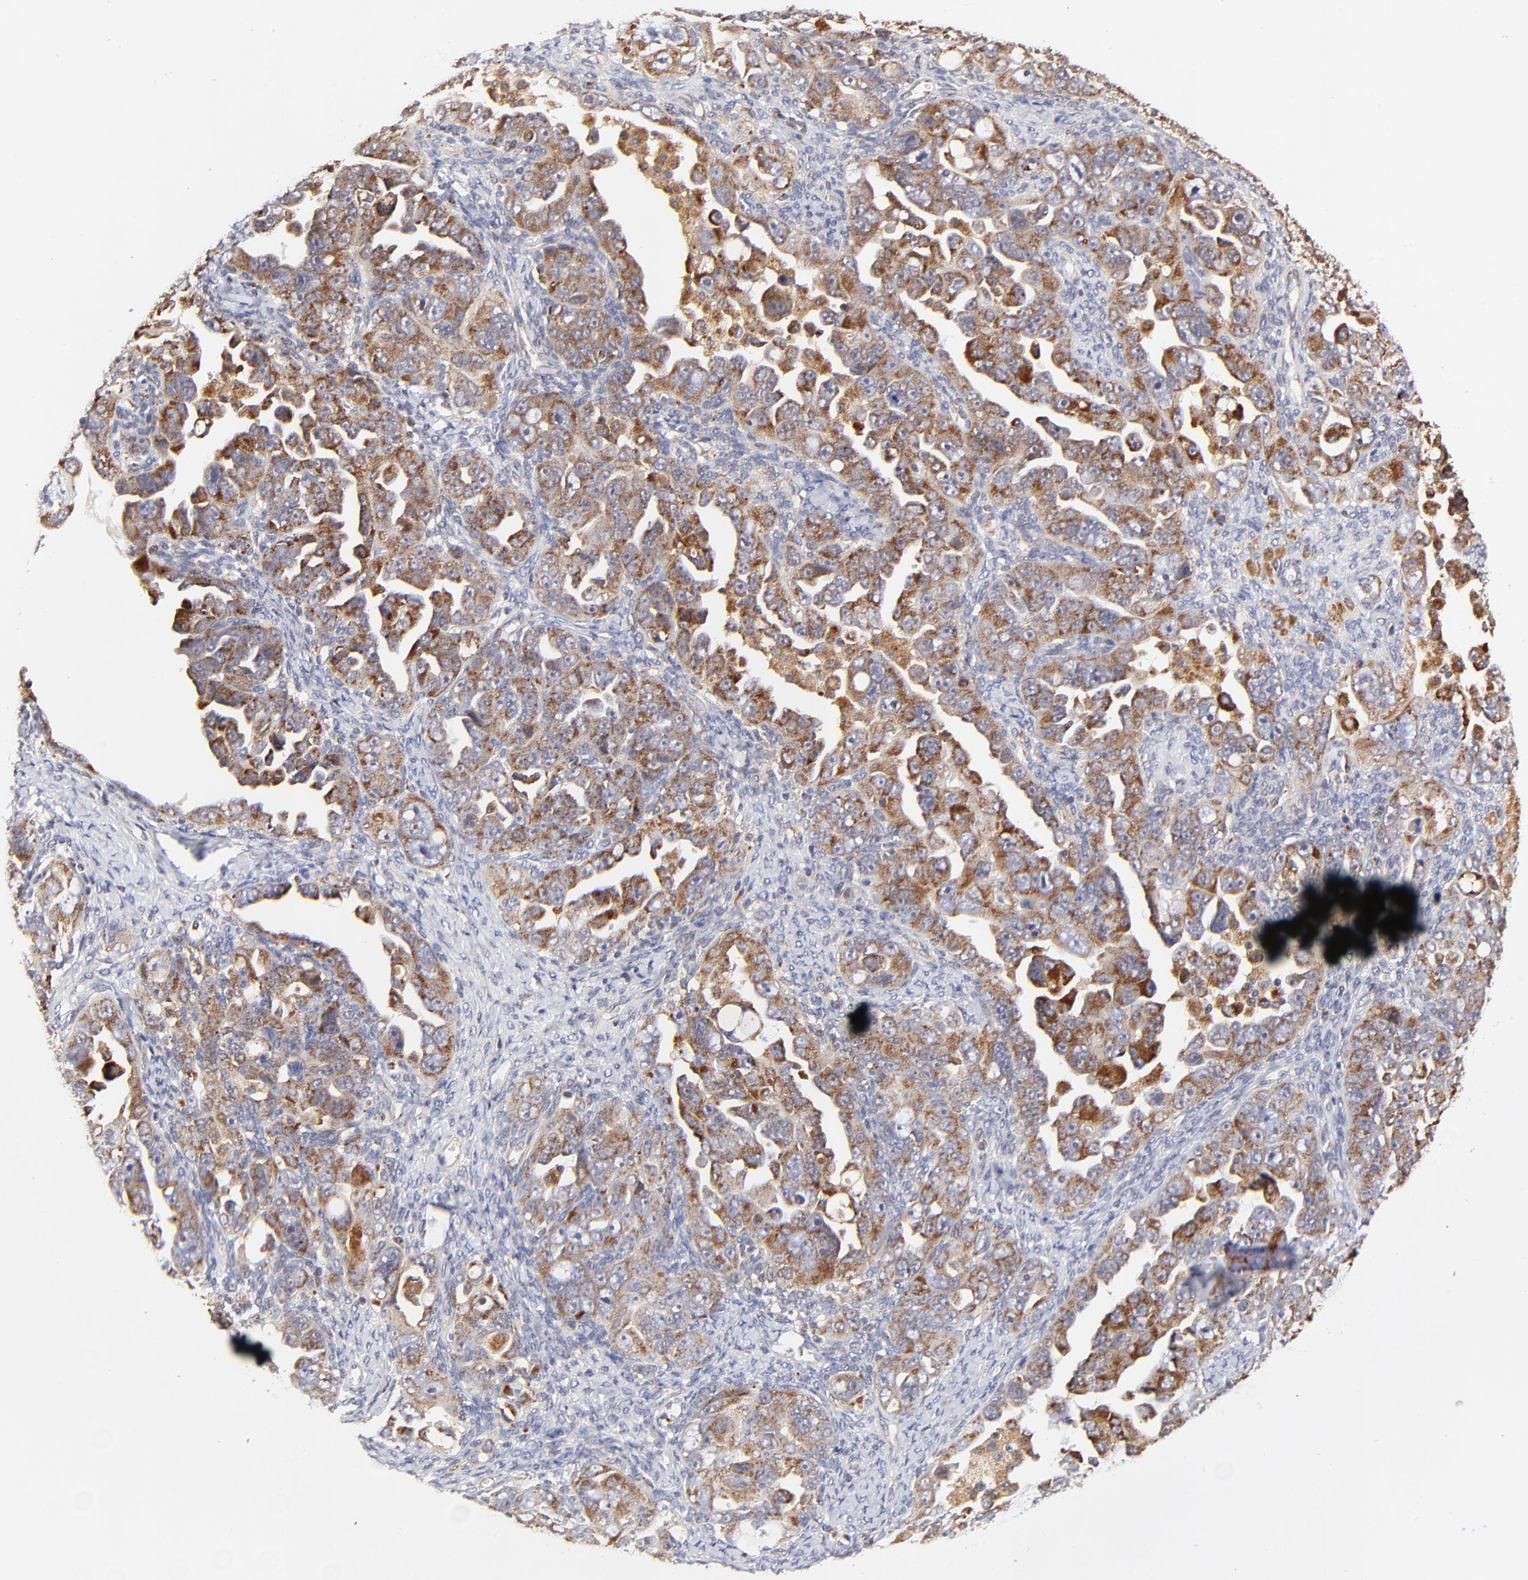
{"staining": {"intensity": "moderate", "quantity": ">75%", "location": "cytoplasmic/membranous"}, "tissue": "ovarian cancer", "cell_type": "Tumor cells", "image_type": "cancer", "snomed": [{"axis": "morphology", "description": "Cystadenocarcinoma, serous, NOS"}, {"axis": "topography", "description": "Ovary"}], "caption": "Immunohistochemical staining of human ovarian serous cystadenocarcinoma reveals medium levels of moderate cytoplasmic/membranous expression in about >75% of tumor cells.", "gene": "MAP2K7", "patient": {"sex": "female", "age": 66}}